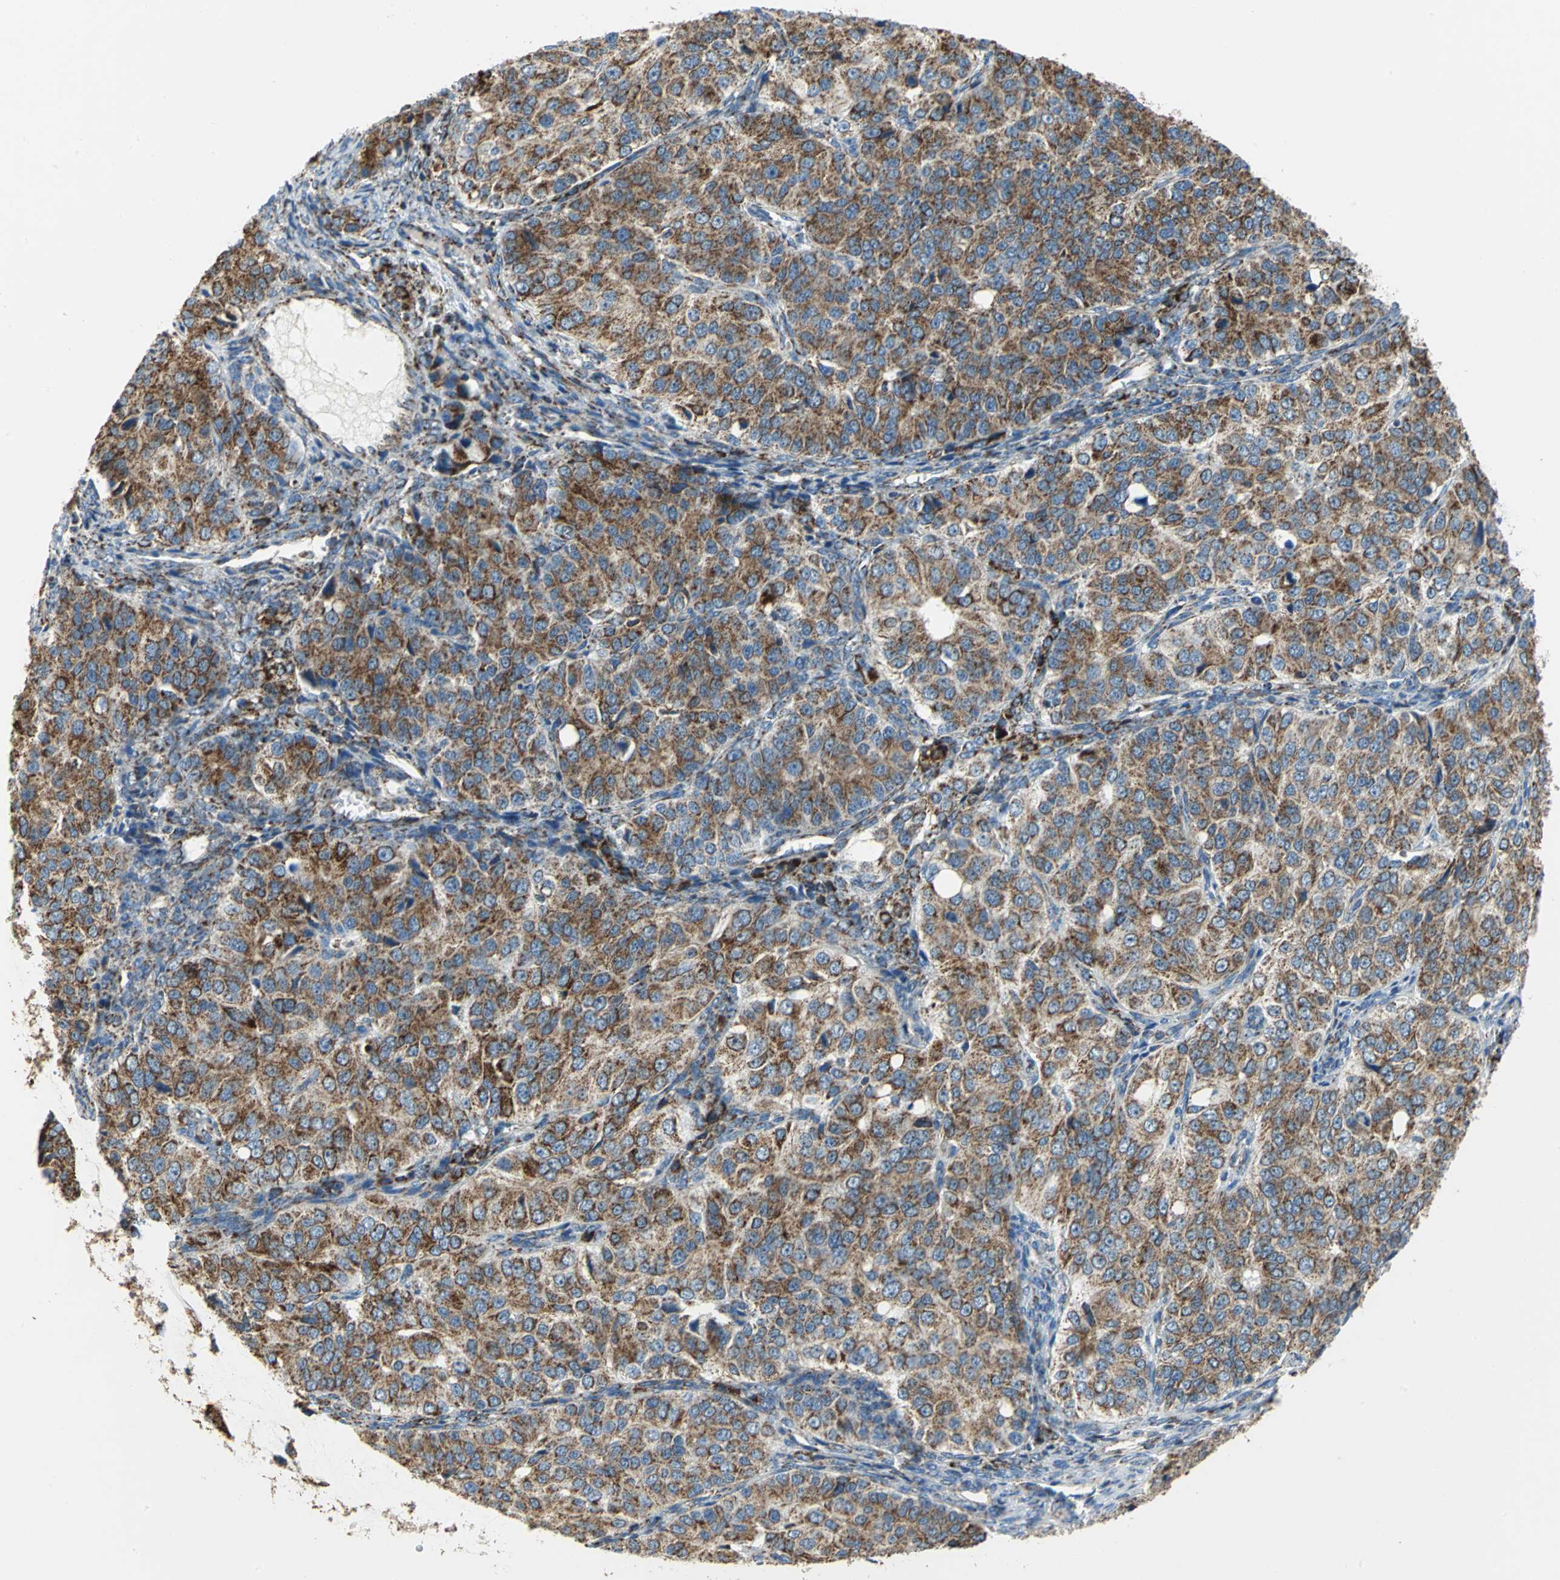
{"staining": {"intensity": "moderate", "quantity": ">75%", "location": "cytoplasmic/membranous"}, "tissue": "ovarian cancer", "cell_type": "Tumor cells", "image_type": "cancer", "snomed": [{"axis": "morphology", "description": "Carcinoma, endometroid"}, {"axis": "topography", "description": "Ovary"}], "caption": "Endometroid carcinoma (ovarian) stained with DAB (3,3'-diaminobenzidine) immunohistochemistry (IHC) exhibits medium levels of moderate cytoplasmic/membranous staining in about >75% of tumor cells.", "gene": "NTRK1", "patient": {"sex": "female", "age": 51}}